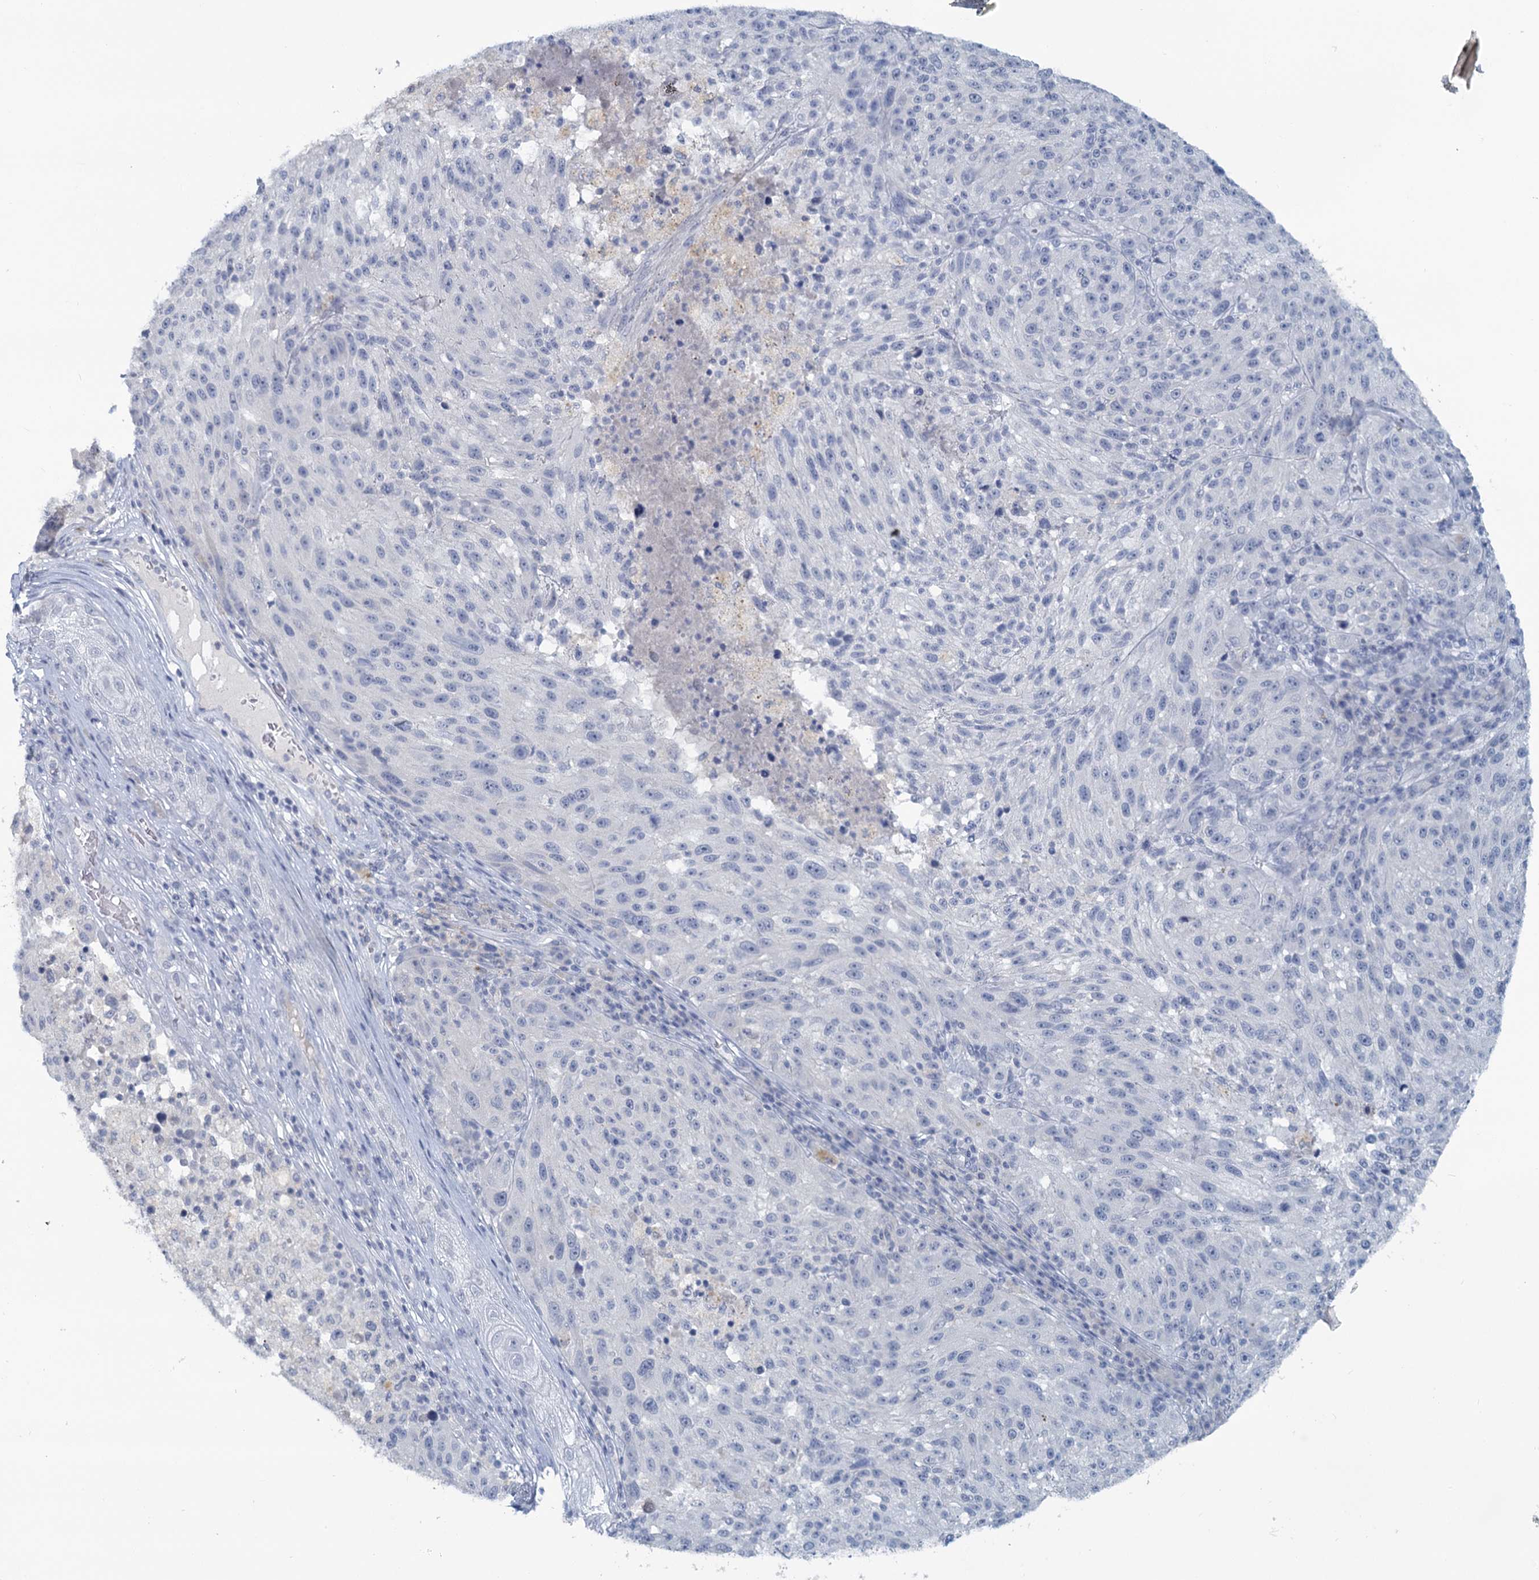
{"staining": {"intensity": "negative", "quantity": "none", "location": "none"}, "tissue": "melanoma", "cell_type": "Tumor cells", "image_type": "cancer", "snomed": [{"axis": "morphology", "description": "Malignant melanoma, NOS"}, {"axis": "topography", "description": "Skin"}], "caption": "DAB immunohistochemical staining of human melanoma demonstrates no significant staining in tumor cells.", "gene": "CHGA", "patient": {"sex": "male", "age": 53}}